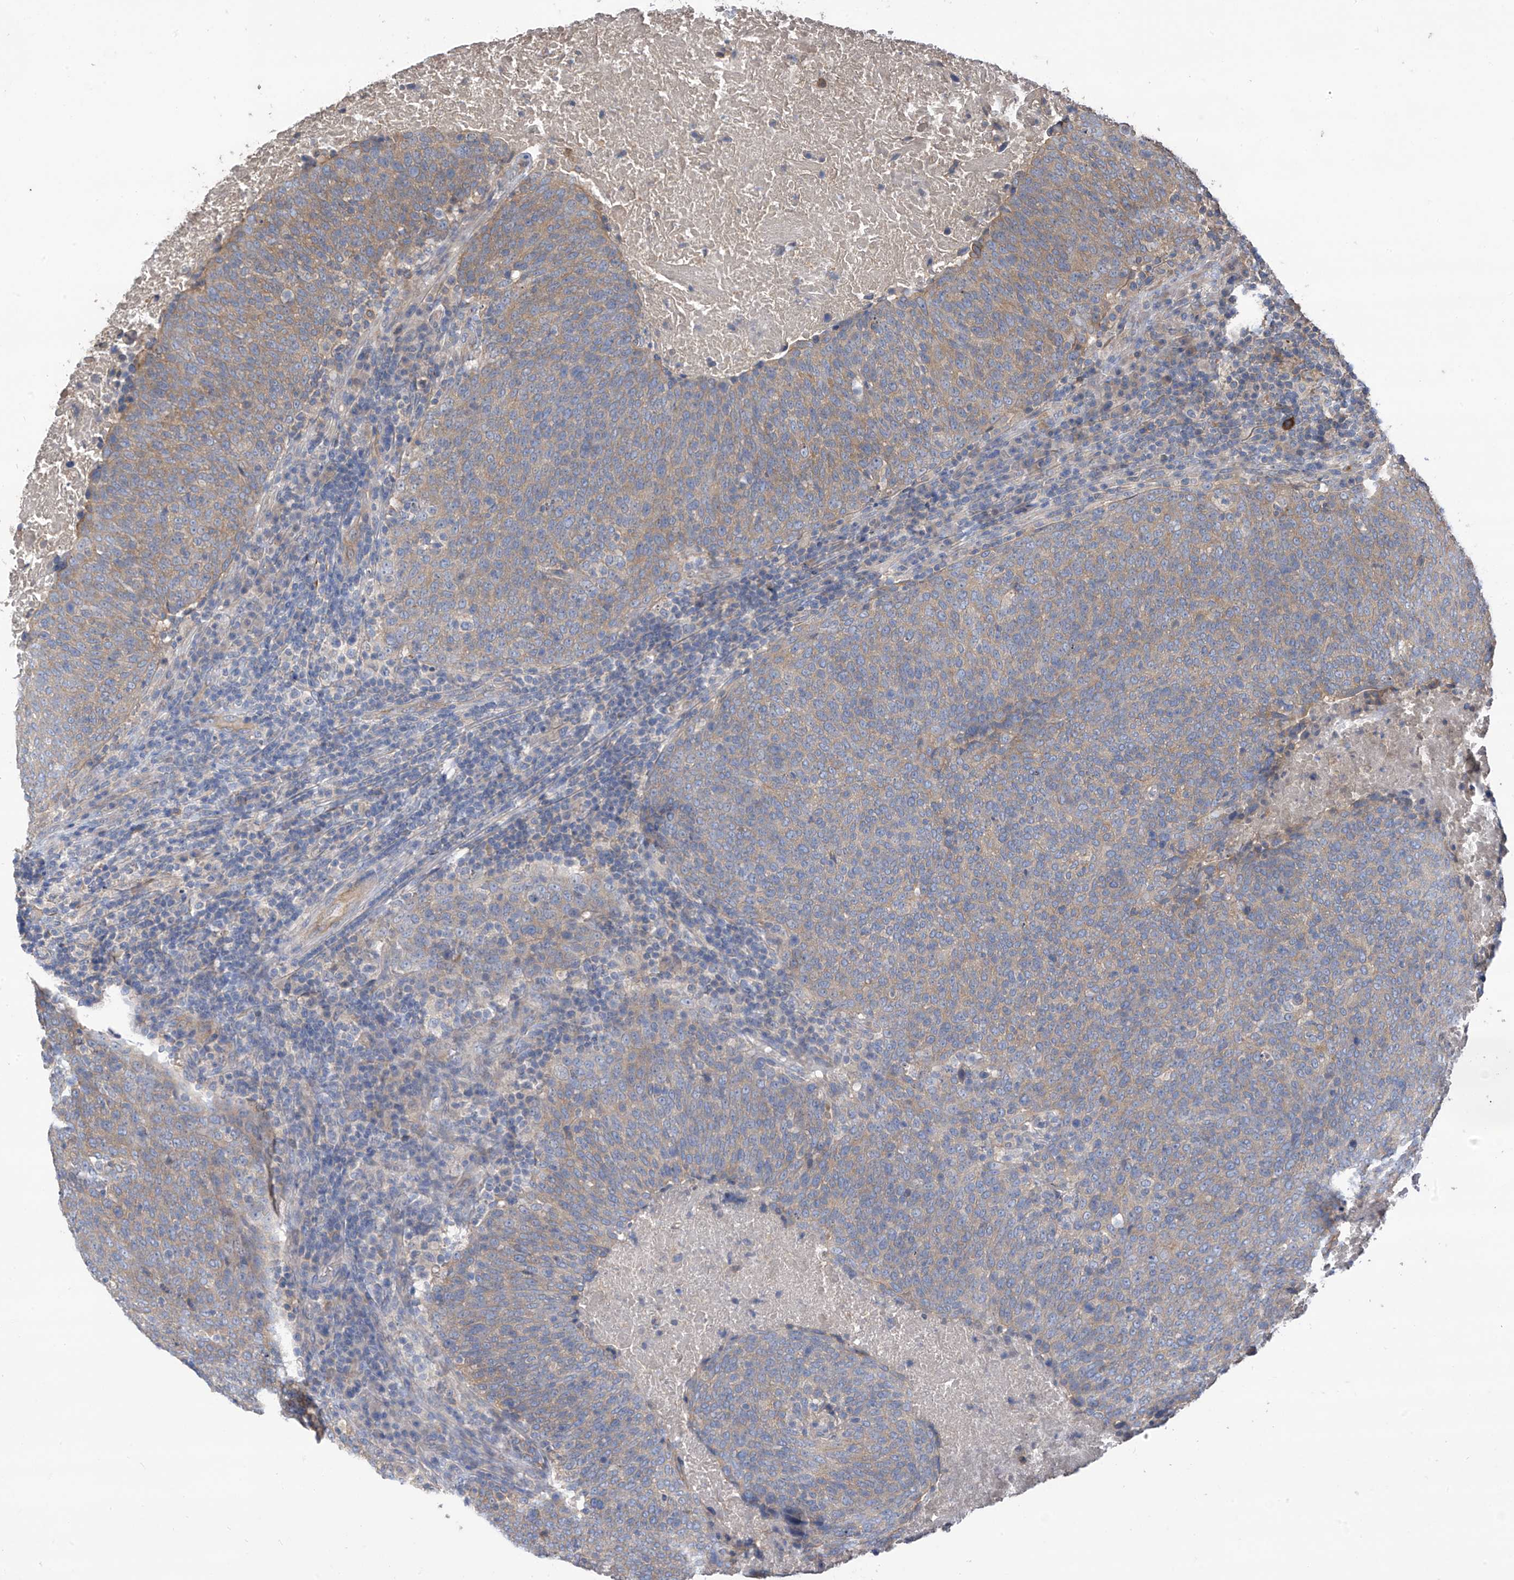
{"staining": {"intensity": "weak", "quantity": "25%-75%", "location": "cytoplasmic/membranous"}, "tissue": "head and neck cancer", "cell_type": "Tumor cells", "image_type": "cancer", "snomed": [{"axis": "morphology", "description": "Squamous cell carcinoma, NOS"}, {"axis": "morphology", "description": "Squamous cell carcinoma, metastatic, NOS"}, {"axis": "topography", "description": "Lymph node"}, {"axis": "topography", "description": "Head-Neck"}], "caption": "Human head and neck cancer stained with a brown dye shows weak cytoplasmic/membranous positive expression in approximately 25%-75% of tumor cells.", "gene": "PHACTR4", "patient": {"sex": "male", "age": 62}}